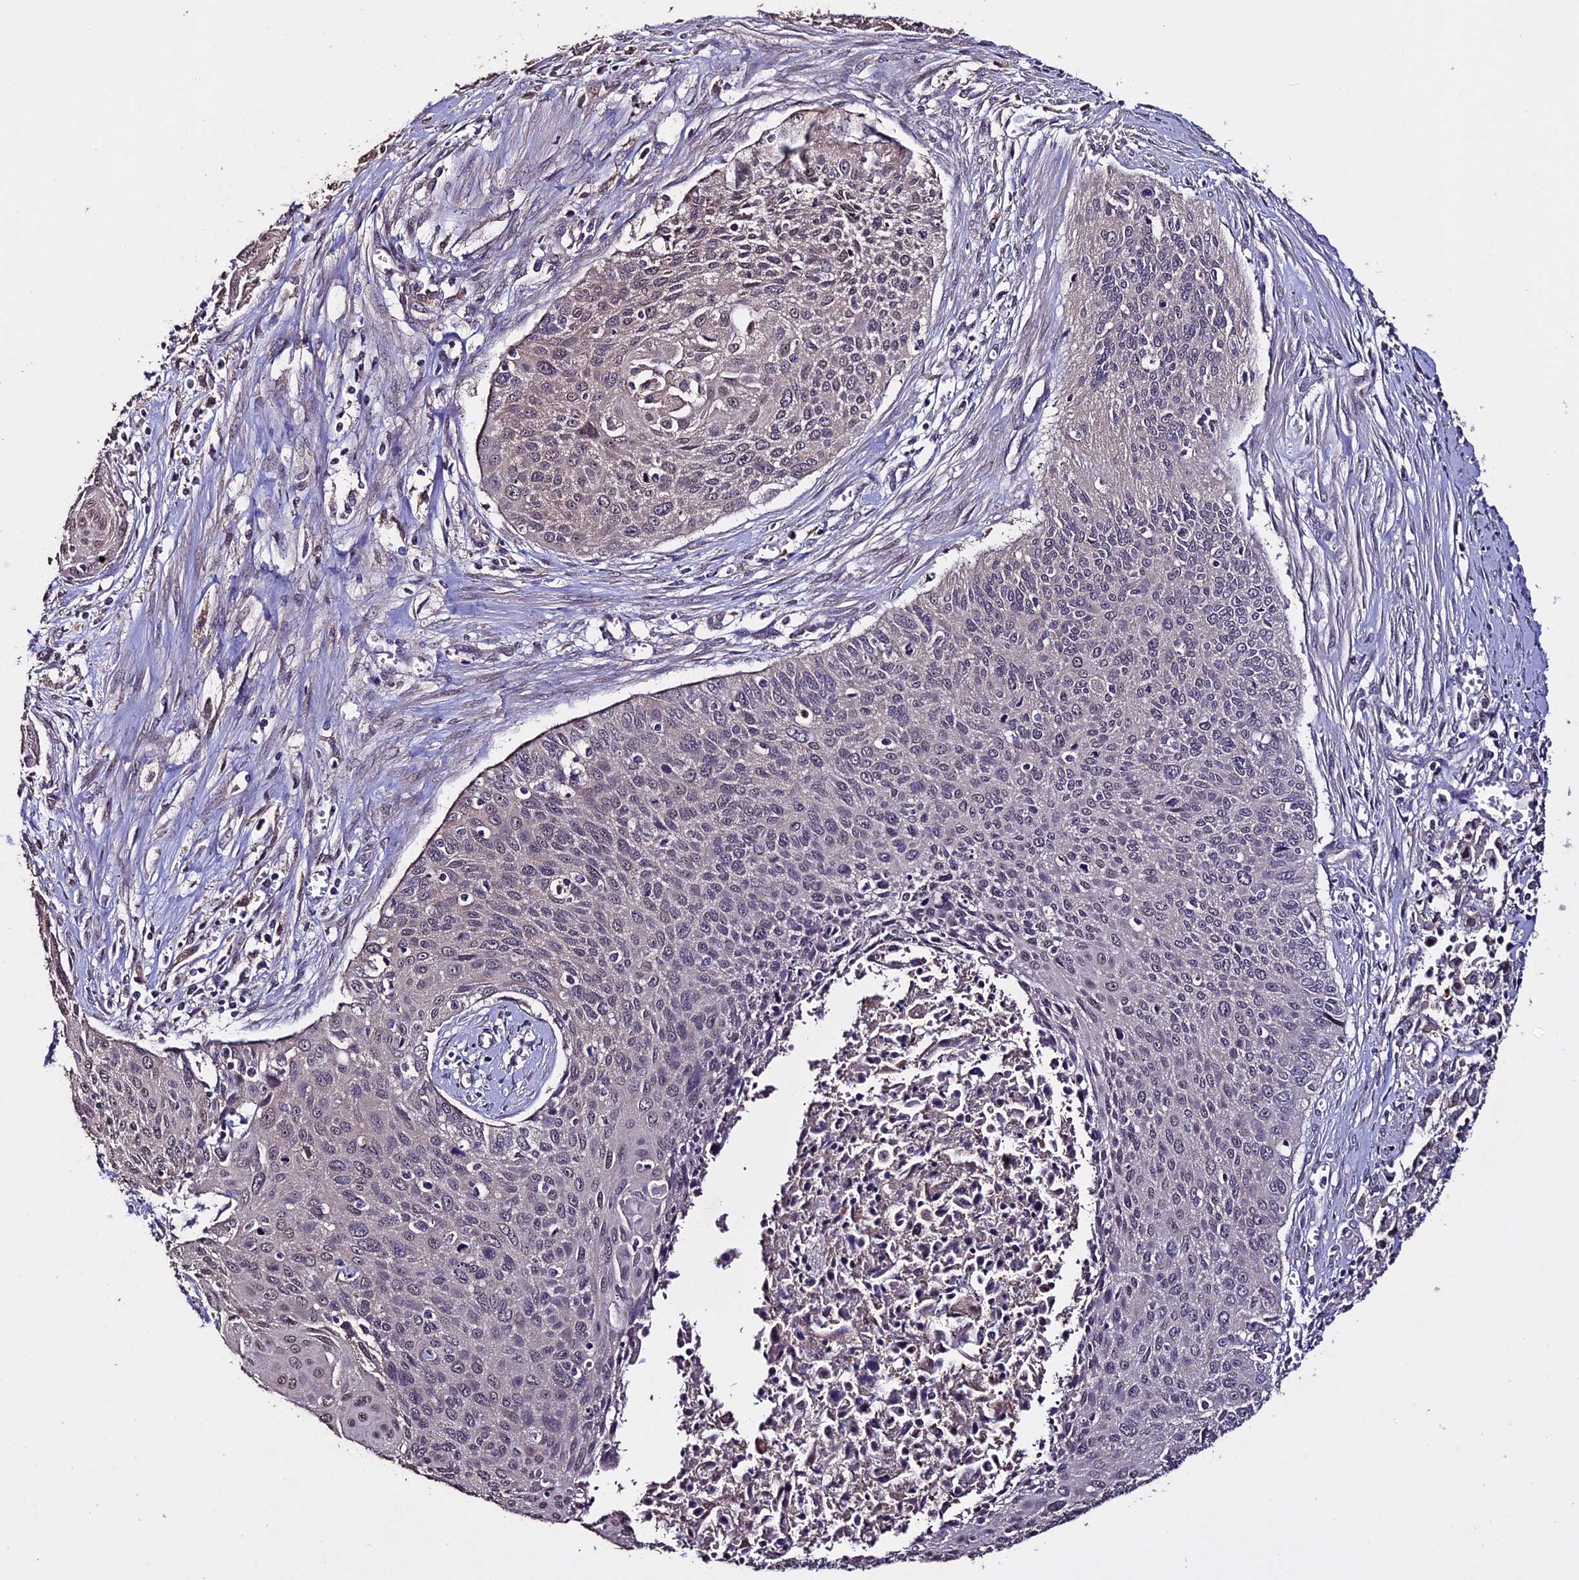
{"staining": {"intensity": "weak", "quantity": "<25%", "location": "nuclear"}, "tissue": "cervical cancer", "cell_type": "Tumor cells", "image_type": "cancer", "snomed": [{"axis": "morphology", "description": "Squamous cell carcinoma, NOS"}, {"axis": "topography", "description": "Cervix"}], "caption": "The immunohistochemistry photomicrograph has no significant positivity in tumor cells of squamous cell carcinoma (cervical) tissue.", "gene": "DIS3L", "patient": {"sex": "female", "age": 55}}